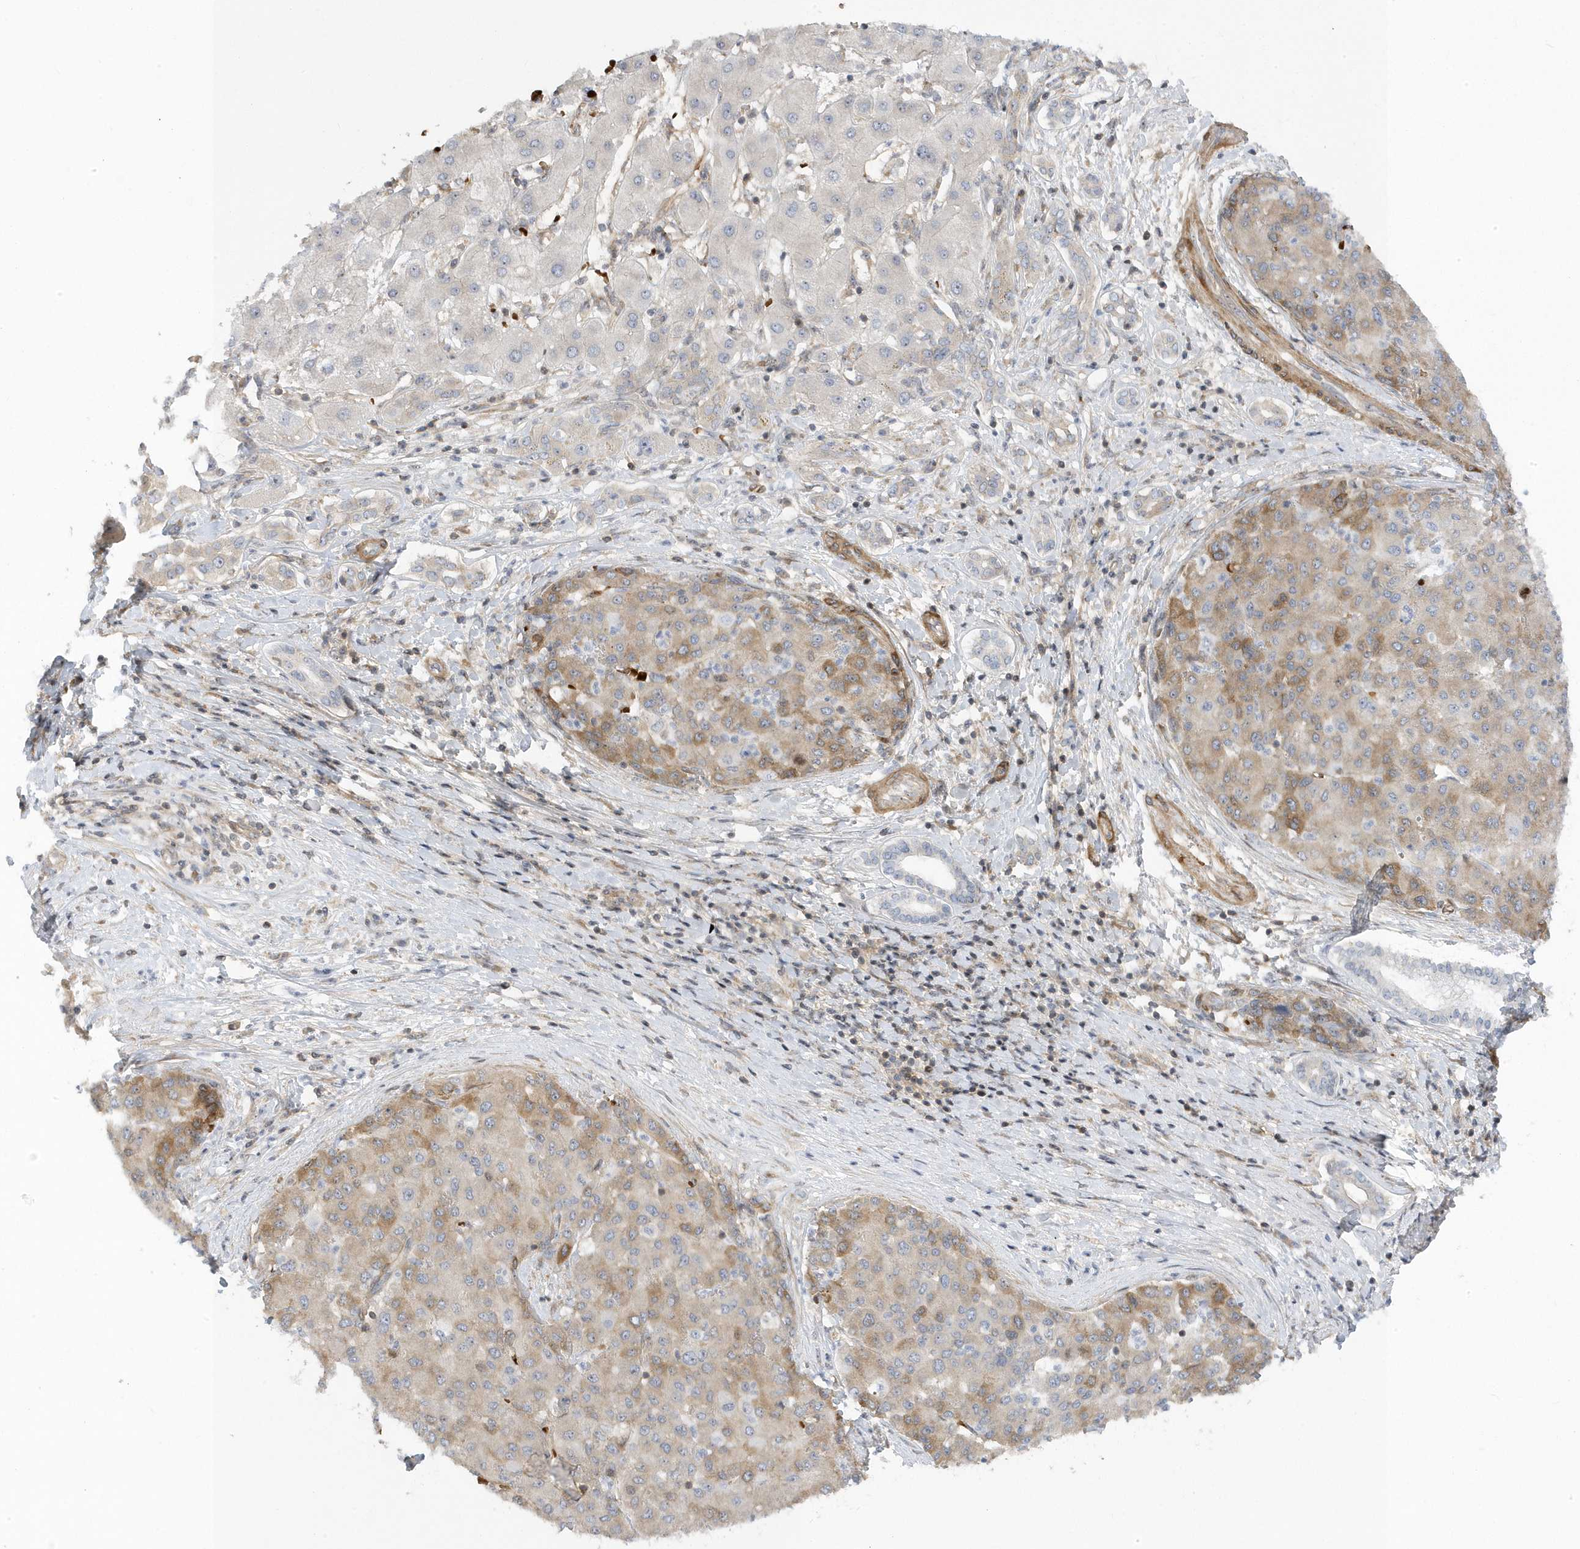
{"staining": {"intensity": "moderate", "quantity": "<25%", "location": "cytoplasmic/membranous"}, "tissue": "liver cancer", "cell_type": "Tumor cells", "image_type": "cancer", "snomed": [{"axis": "morphology", "description": "Carcinoma, Hepatocellular, NOS"}, {"axis": "topography", "description": "Liver"}], "caption": "Immunohistochemistry staining of liver cancer (hepatocellular carcinoma), which shows low levels of moderate cytoplasmic/membranous staining in about <25% of tumor cells indicating moderate cytoplasmic/membranous protein staining. The staining was performed using DAB (3,3'-diaminobenzidine) (brown) for protein detection and nuclei were counterstained in hematoxylin (blue).", "gene": "MAP7D3", "patient": {"sex": "male", "age": 65}}